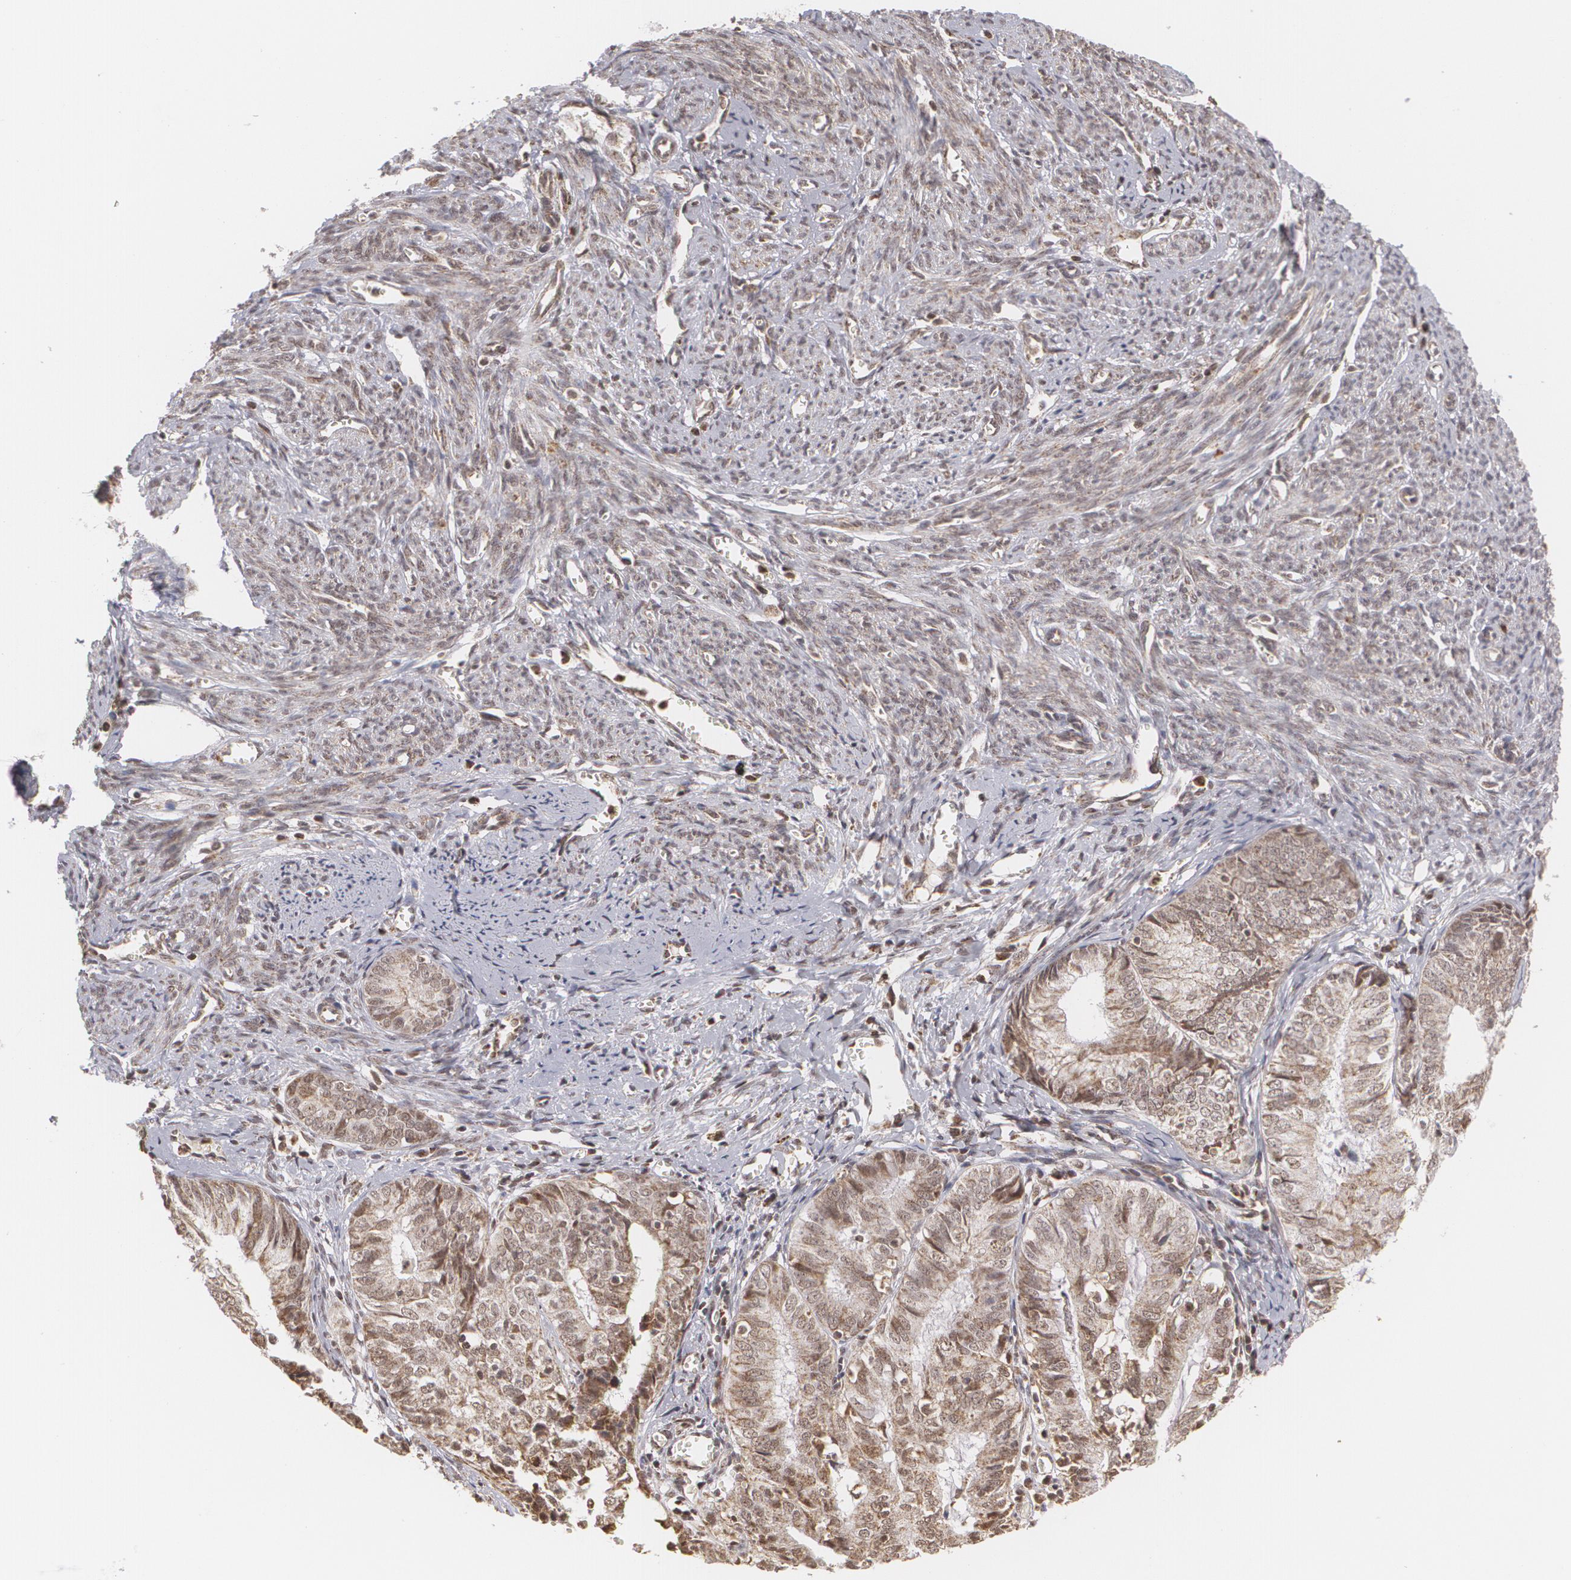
{"staining": {"intensity": "weak", "quantity": "<25%", "location": "nuclear"}, "tissue": "endometrial cancer", "cell_type": "Tumor cells", "image_type": "cancer", "snomed": [{"axis": "morphology", "description": "Adenocarcinoma, NOS"}, {"axis": "topography", "description": "Endometrium"}], "caption": "DAB (3,3'-diaminobenzidine) immunohistochemical staining of human adenocarcinoma (endometrial) exhibits no significant staining in tumor cells. Nuclei are stained in blue.", "gene": "MXD1", "patient": {"sex": "female", "age": 66}}